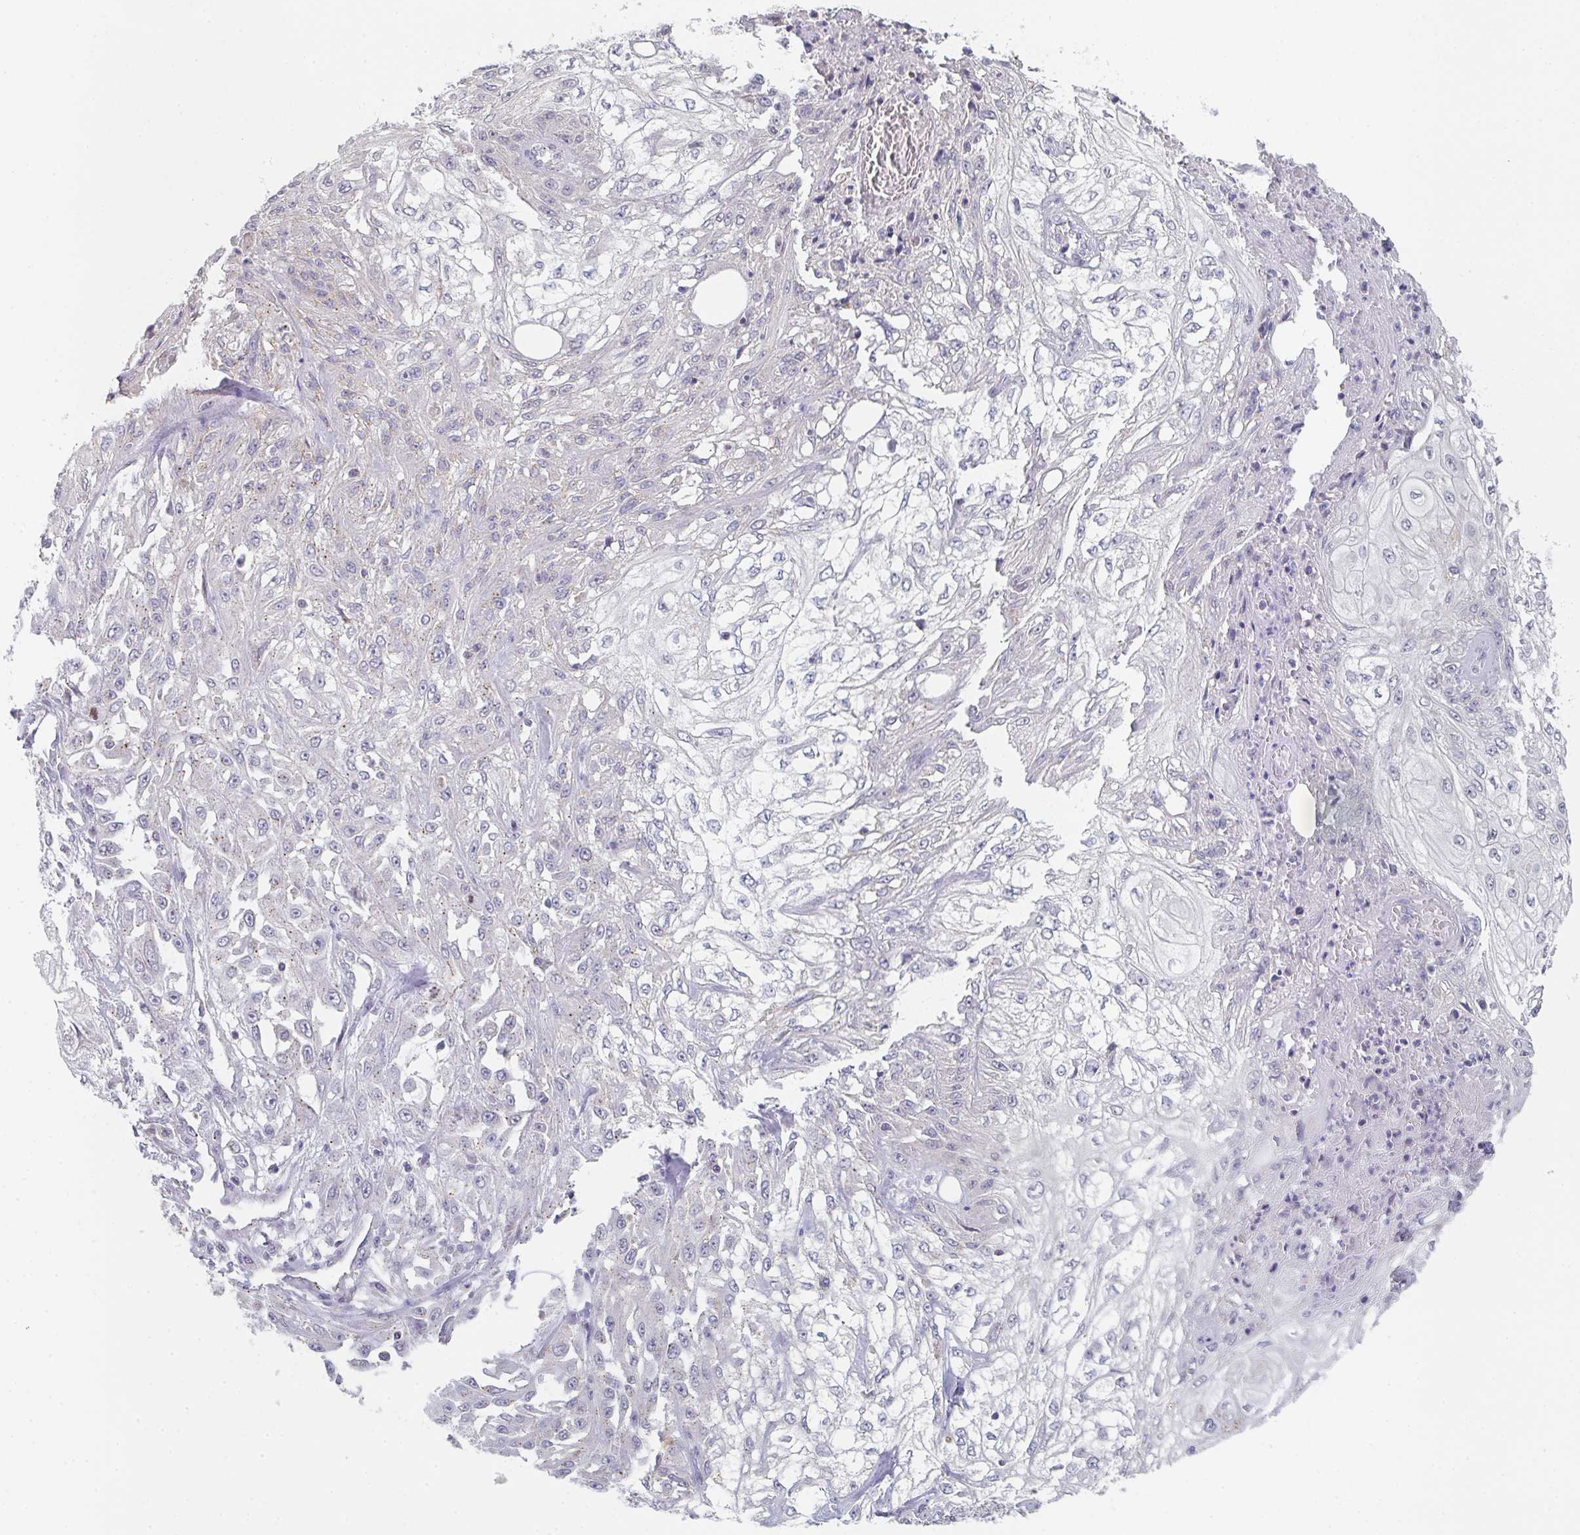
{"staining": {"intensity": "negative", "quantity": "none", "location": "none"}, "tissue": "skin cancer", "cell_type": "Tumor cells", "image_type": "cancer", "snomed": [{"axis": "morphology", "description": "Squamous cell carcinoma, NOS"}, {"axis": "morphology", "description": "Squamous cell carcinoma, metastatic, NOS"}, {"axis": "topography", "description": "Skin"}, {"axis": "topography", "description": "Lymph node"}], "caption": "IHC histopathology image of metastatic squamous cell carcinoma (skin) stained for a protein (brown), which demonstrates no positivity in tumor cells.", "gene": "CHMP5", "patient": {"sex": "male", "age": 75}}